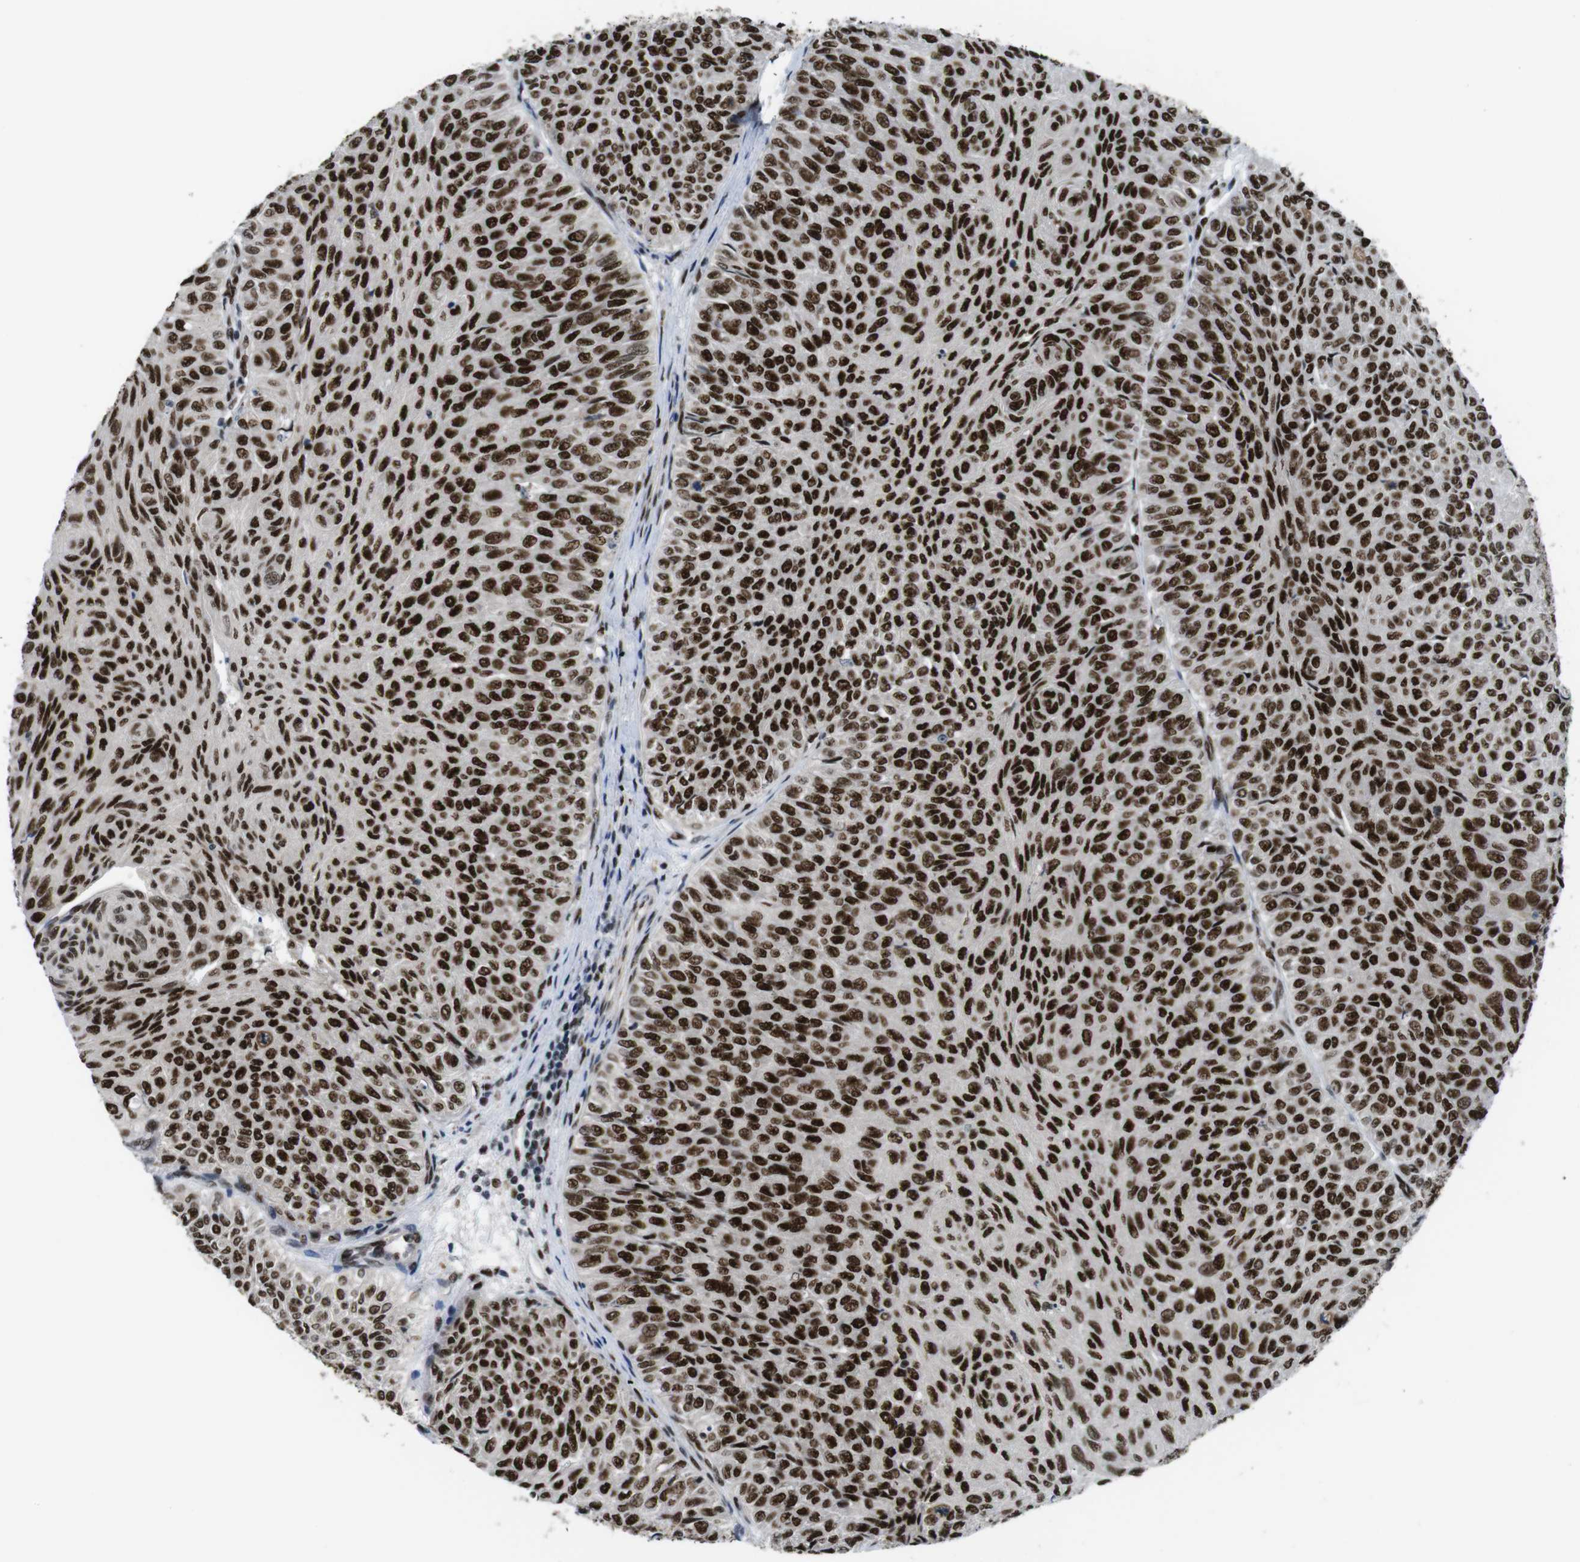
{"staining": {"intensity": "strong", "quantity": ">75%", "location": "nuclear"}, "tissue": "urothelial cancer", "cell_type": "Tumor cells", "image_type": "cancer", "snomed": [{"axis": "morphology", "description": "Urothelial carcinoma, Low grade"}, {"axis": "topography", "description": "Urinary bladder"}], "caption": "Immunohistochemistry of human urothelial cancer demonstrates high levels of strong nuclear expression in about >75% of tumor cells. (IHC, brightfield microscopy, high magnification).", "gene": "PSME3", "patient": {"sex": "male", "age": 78}}